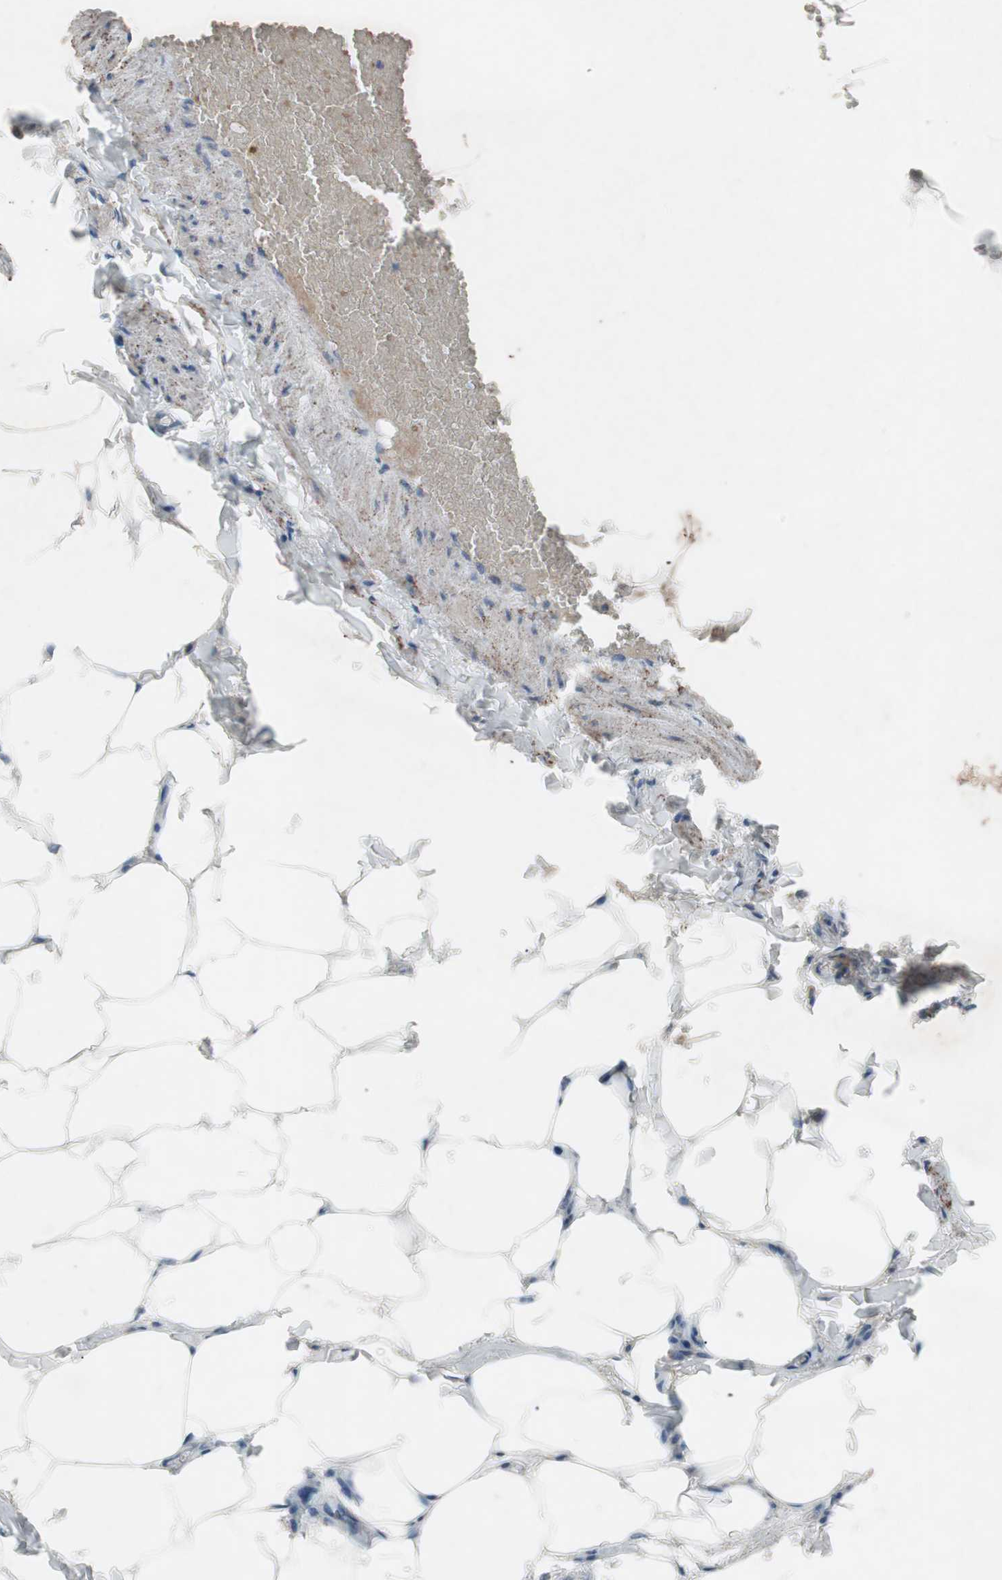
{"staining": {"intensity": "negative", "quantity": "none", "location": "none"}, "tissue": "adipose tissue", "cell_type": "Adipocytes", "image_type": "normal", "snomed": [{"axis": "morphology", "description": "Normal tissue, NOS"}, {"axis": "topography", "description": "Vascular tissue"}], "caption": "Immunohistochemistry (IHC) of benign adipose tissue demonstrates no expression in adipocytes.", "gene": "GRB7", "patient": {"sex": "male", "age": 41}}